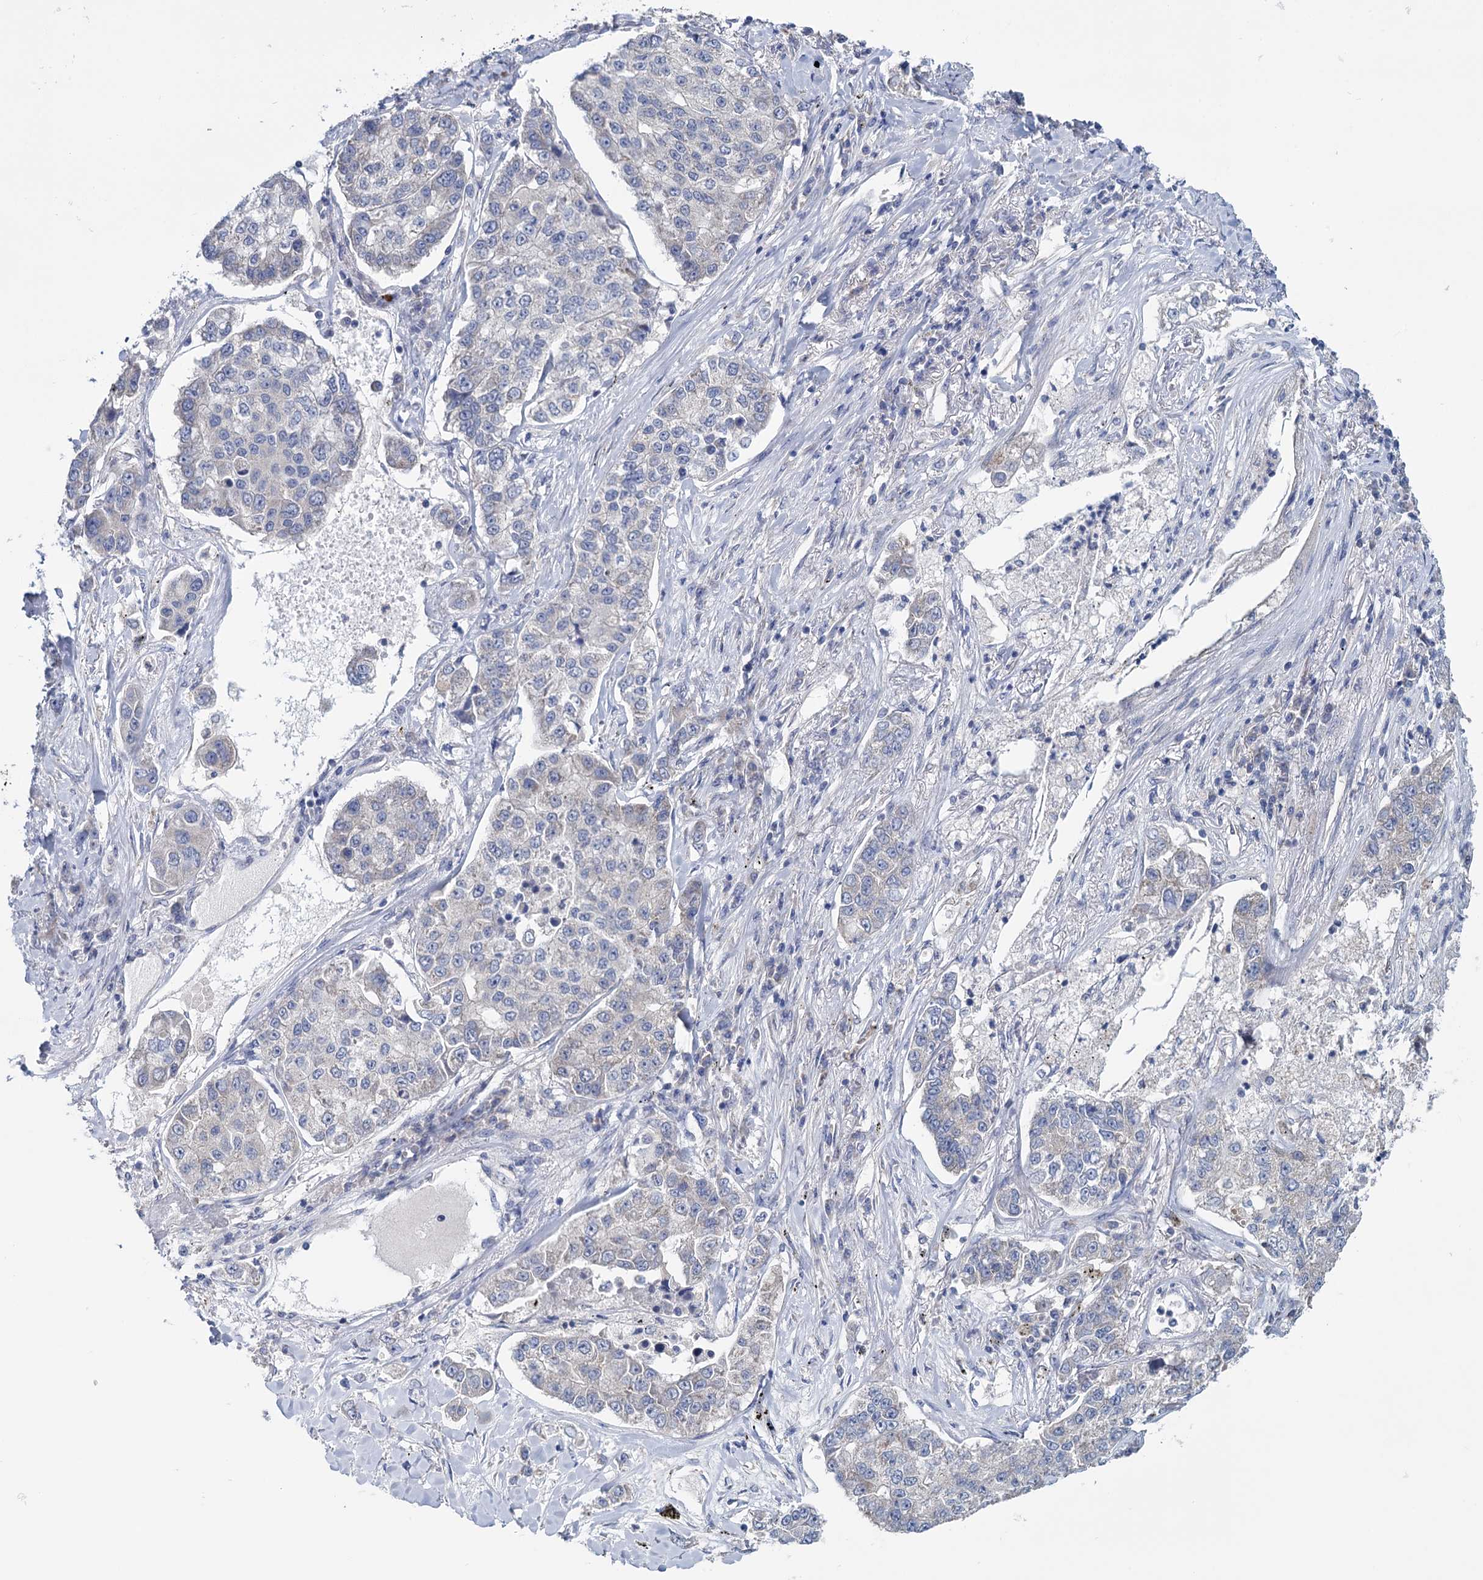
{"staining": {"intensity": "weak", "quantity": "<25%", "location": "cytoplasmic/membranous"}, "tissue": "lung cancer", "cell_type": "Tumor cells", "image_type": "cancer", "snomed": [{"axis": "morphology", "description": "Adenocarcinoma, NOS"}, {"axis": "topography", "description": "Lung"}], "caption": "A photomicrograph of human lung cancer is negative for staining in tumor cells.", "gene": "GSTM2", "patient": {"sex": "male", "age": 49}}